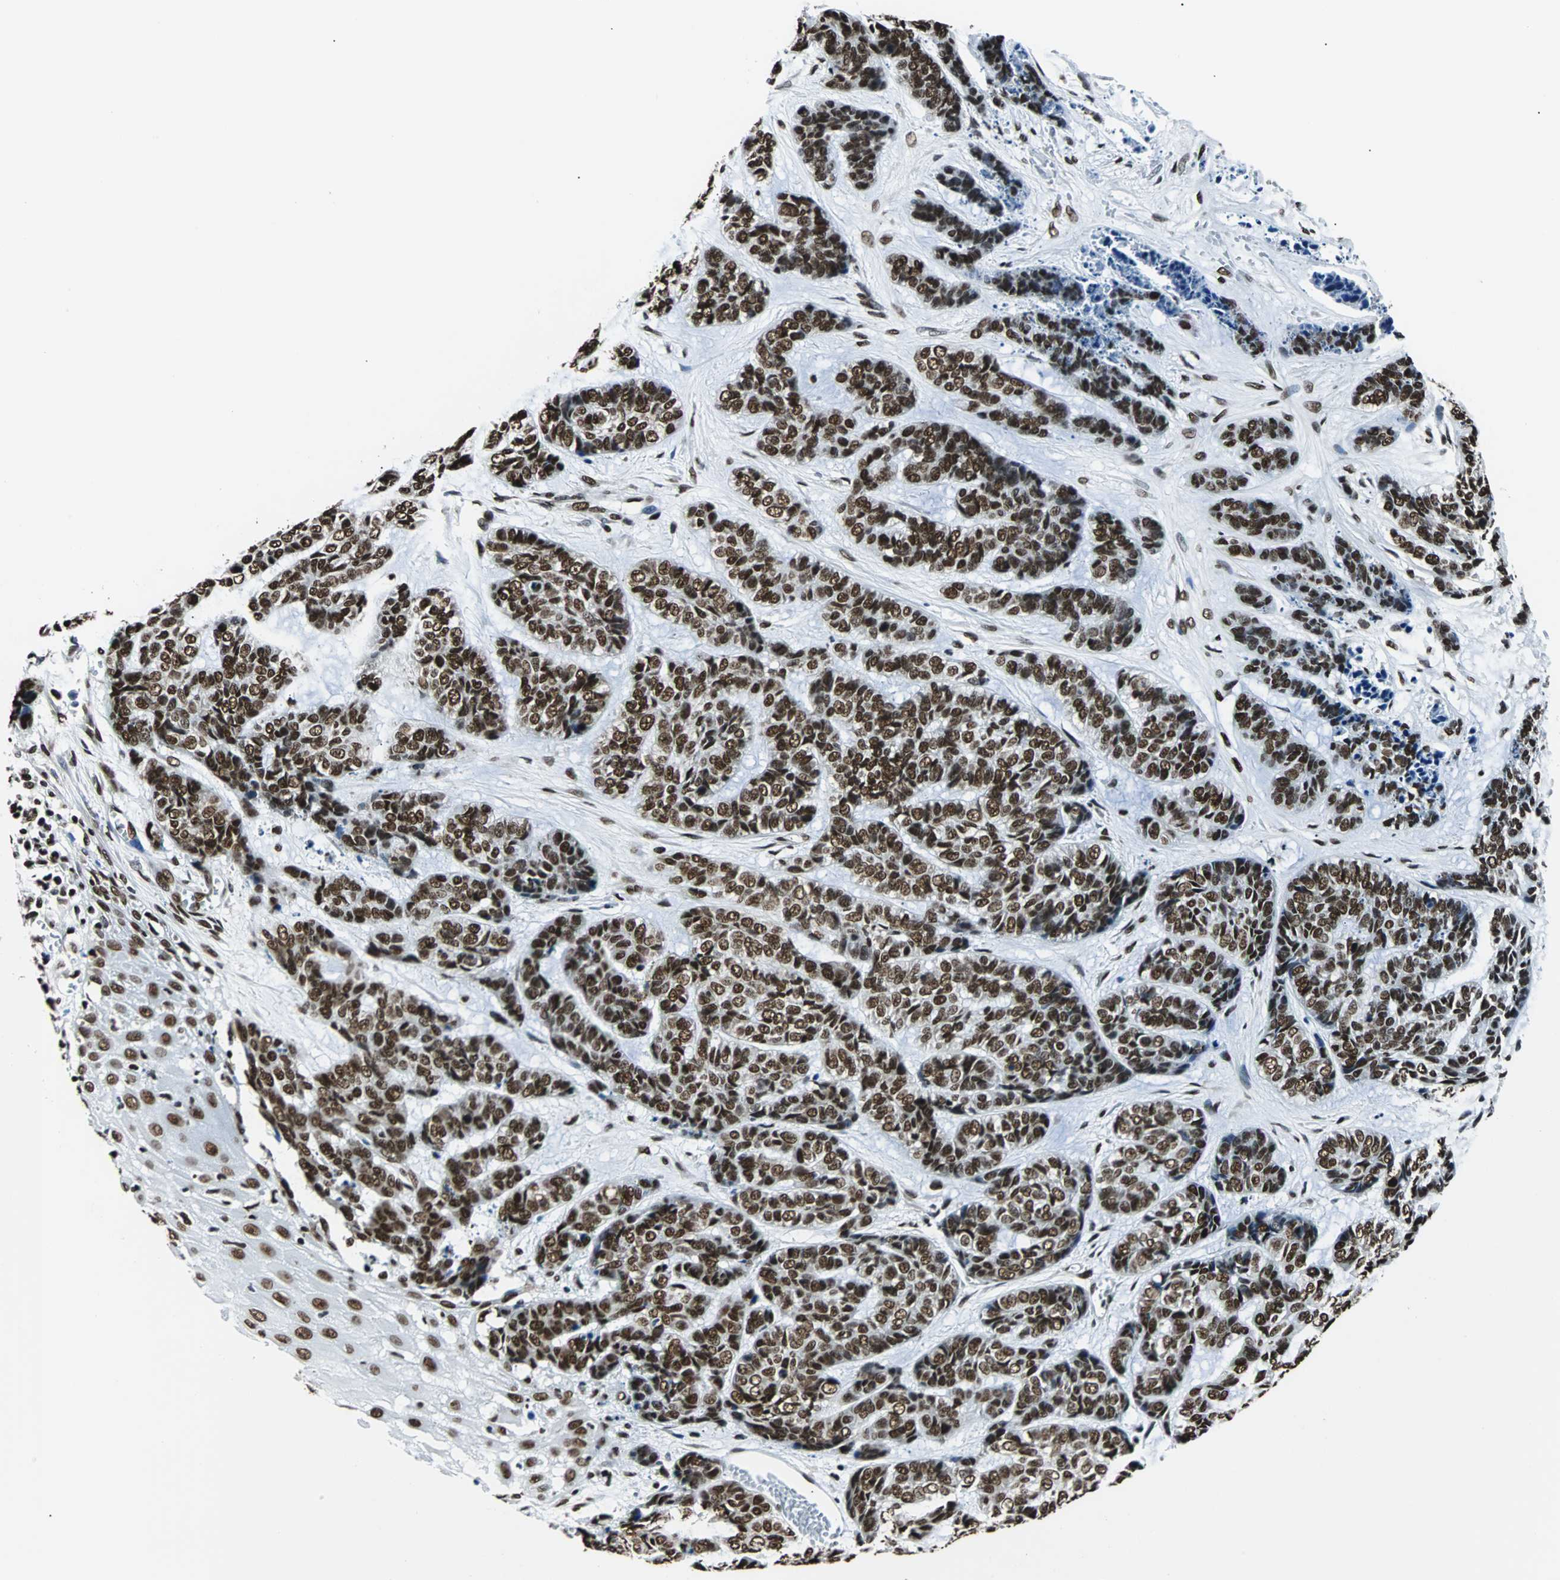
{"staining": {"intensity": "strong", "quantity": ">75%", "location": "nuclear"}, "tissue": "skin cancer", "cell_type": "Tumor cells", "image_type": "cancer", "snomed": [{"axis": "morphology", "description": "Basal cell carcinoma"}, {"axis": "topography", "description": "Skin"}], "caption": "A brown stain highlights strong nuclear positivity of a protein in skin cancer tumor cells.", "gene": "FUBP1", "patient": {"sex": "female", "age": 64}}